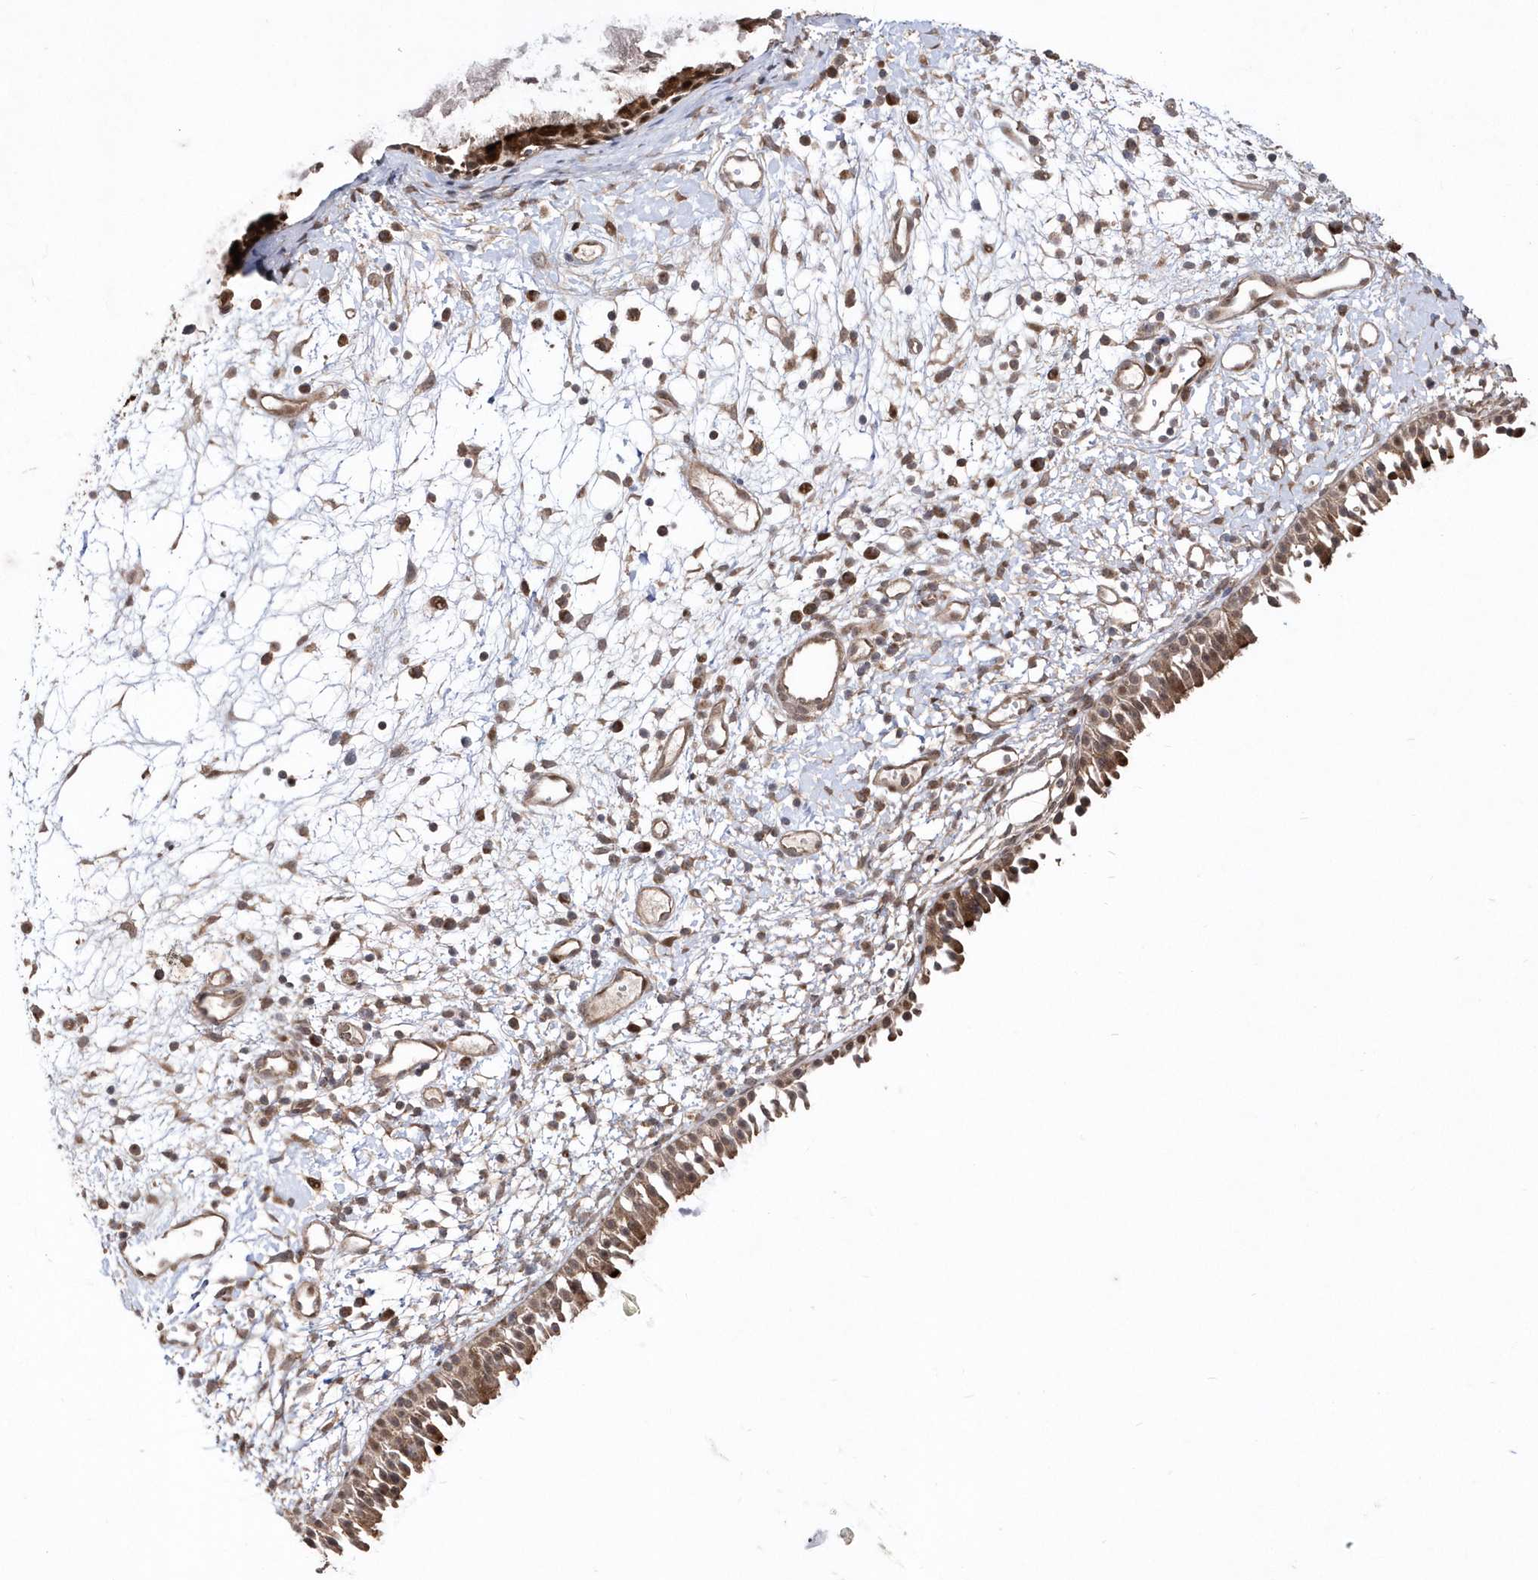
{"staining": {"intensity": "strong", "quantity": ">75%", "location": "cytoplasmic/membranous,nuclear"}, "tissue": "nasopharynx", "cell_type": "Respiratory epithelial cells", "image_type": "normal", "snomed": [{"axis": "morphology", "description": "Normal tissue, NOS"}, {"axis": "topography", "description": "Nasopharynx"}], "caption": "Immunohistochemical staining of unremarkable nasopharynx exhibits >75% levels of strong cytoplasmic/membranous,nuclear protein staining in approximately >75% of respiratory epithelial cells.", "gene": "DALRD3", "patient": {"sex": "male", "age": 22}}